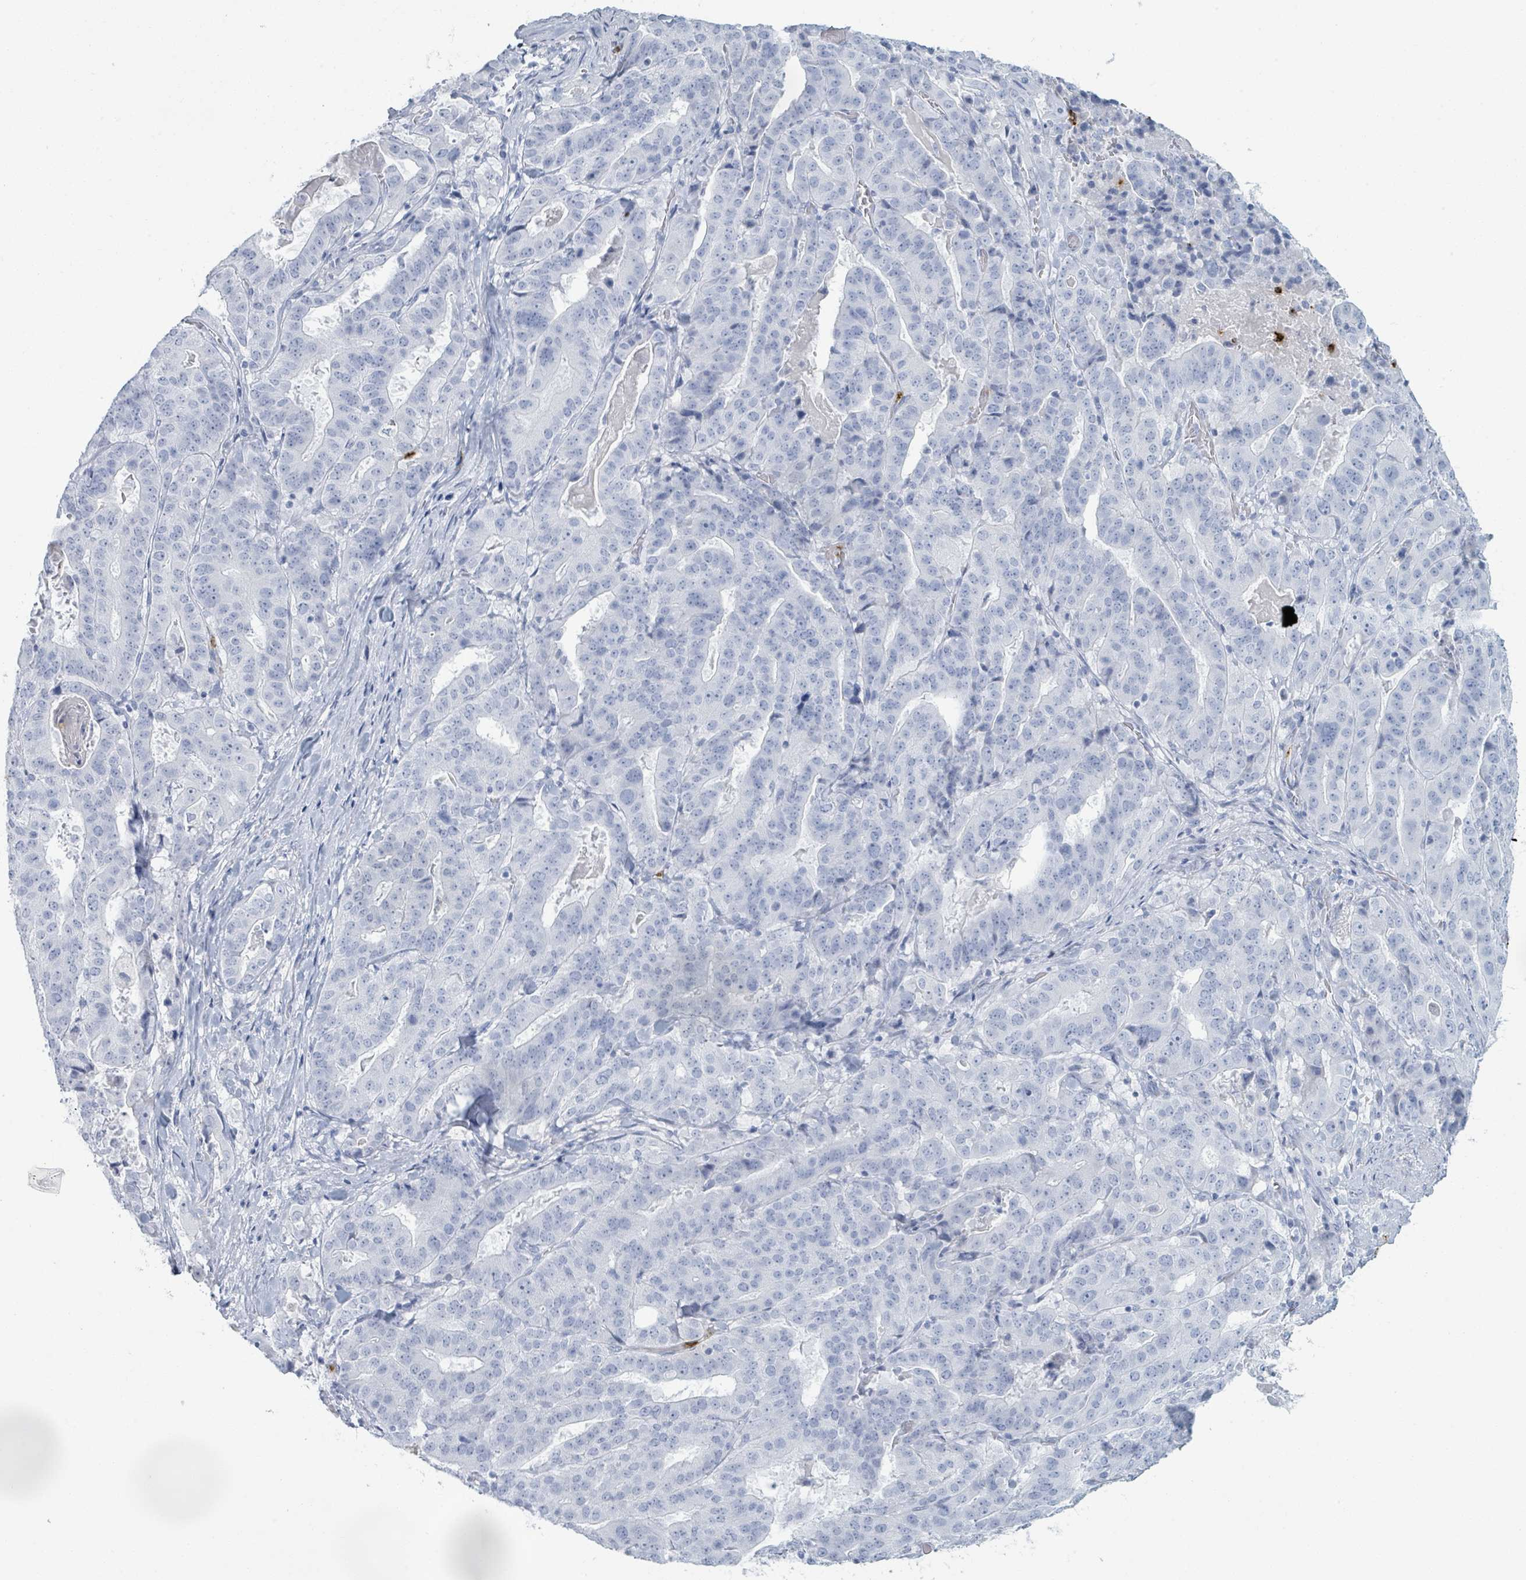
{"staining": {"intensity": "negative", "quantity": "none", "location": "none"}, "tissue": "stomach cancer", "cell_type": "Tumor cells", "image_type": "cancer", "snomed": [{"axis": "morphology", "description": "Adenocarcinoma, NOS"}, {"axis": "topography", "description": "Stomach"}], "caption": "Immunohistochemistry micrograph of human stomach cancer (adenocarcinoma) stained for a protein (brown), which demonstrates no expression in tumor cells.", "gene": "DEFA4", "patient": {"sex": "male", "age": 48}}